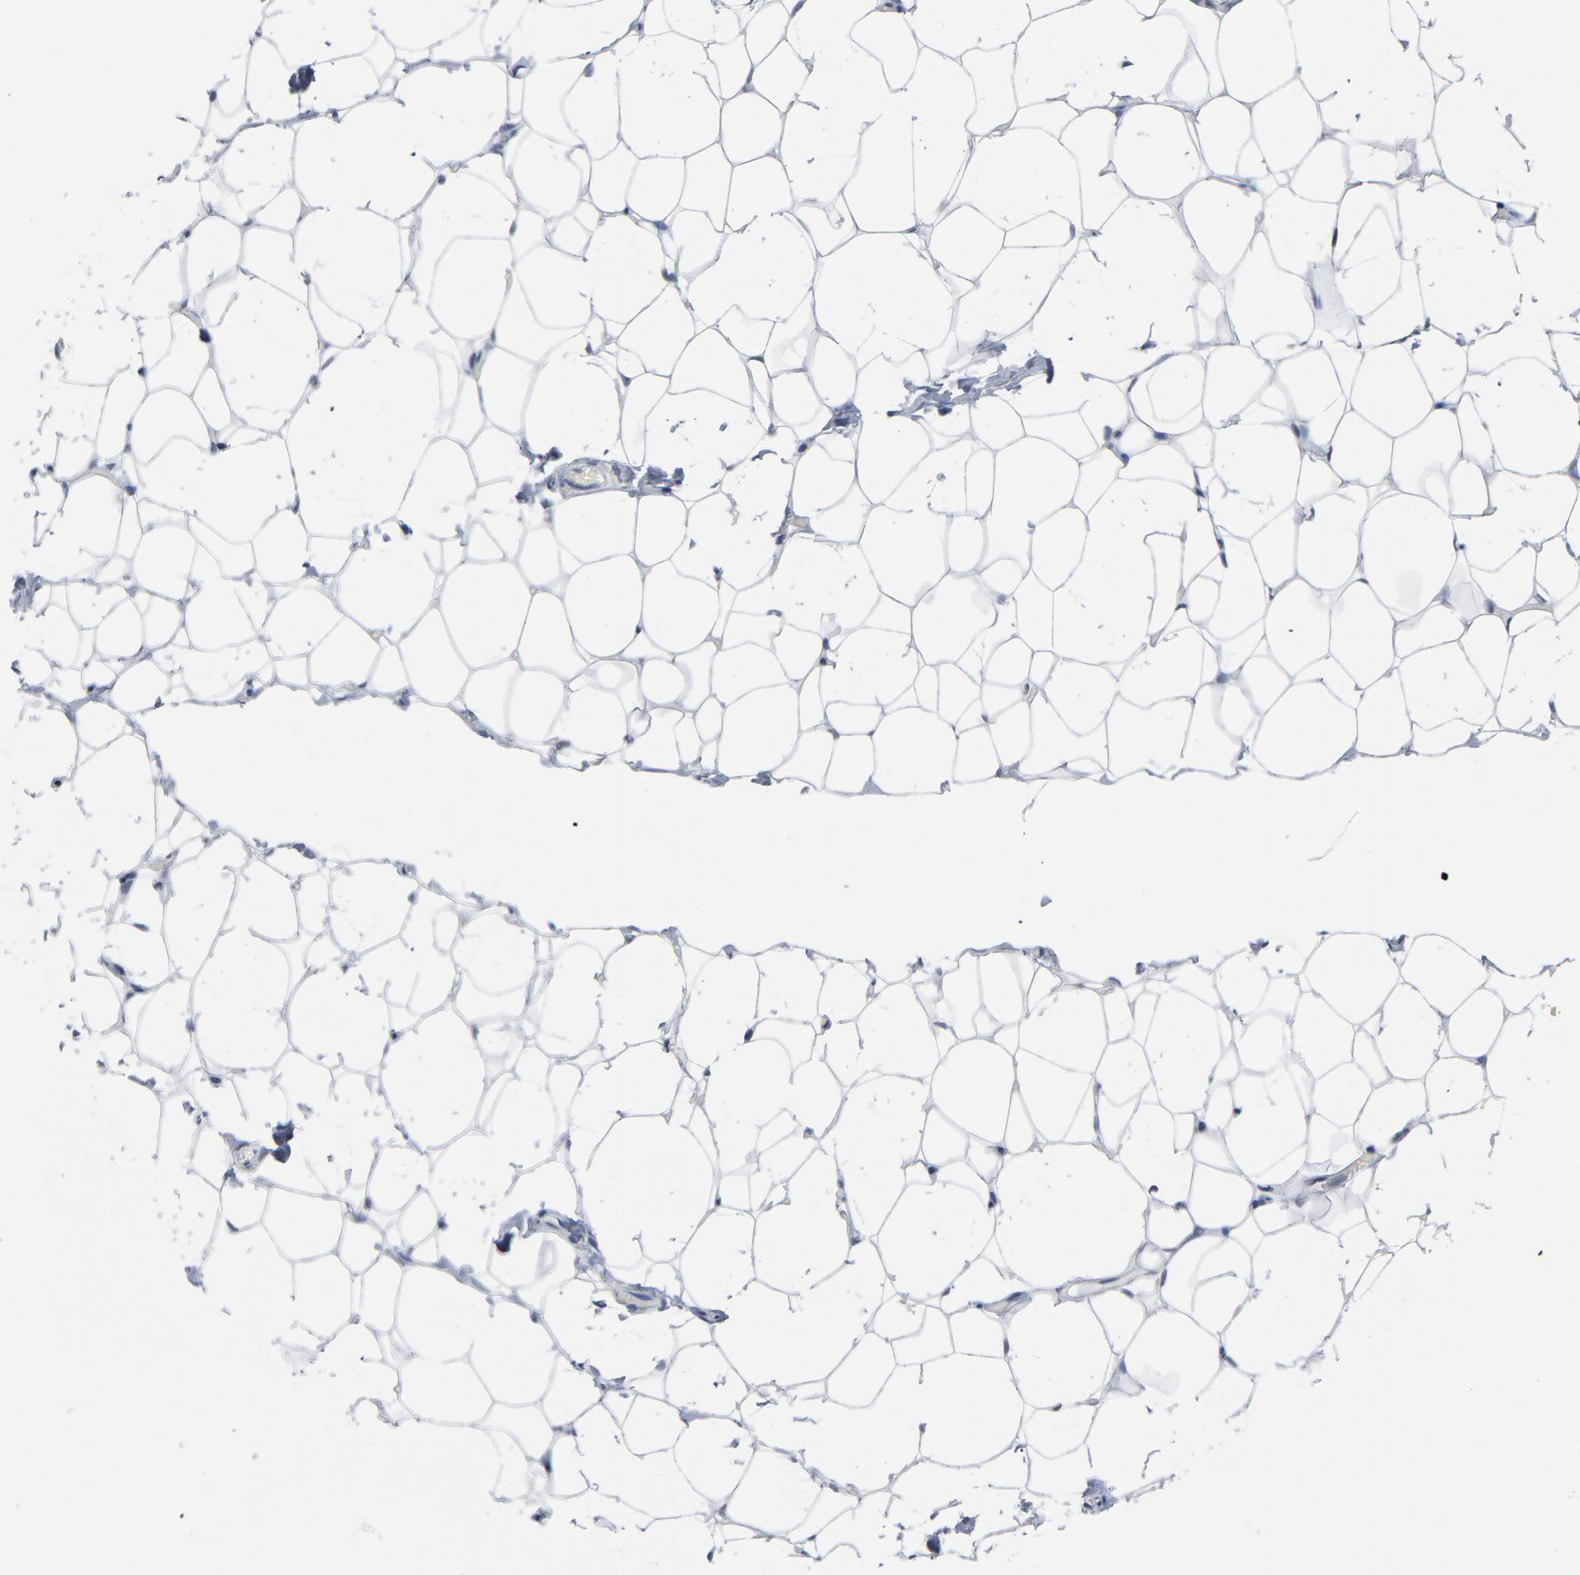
{"staining": {"intensity": "weak", "quantity": ">75%", "location": "nuclear"}, "tissue": "adipose tissue", "cell_type": "Adipocytes", "image_type": "normal", "snomed": [{"axis": "morphology", "description": "Normal tissue, NOS"}, {"axis": "topography", "description": "Soft tissue"}], "caption": "Human adipose tissue stained for a protein (brown) displays weak nuclear positive staining in about >75% of adipocytes.", "gene": "CSTF2", "patient": {"sex": "male", "age": 26}}